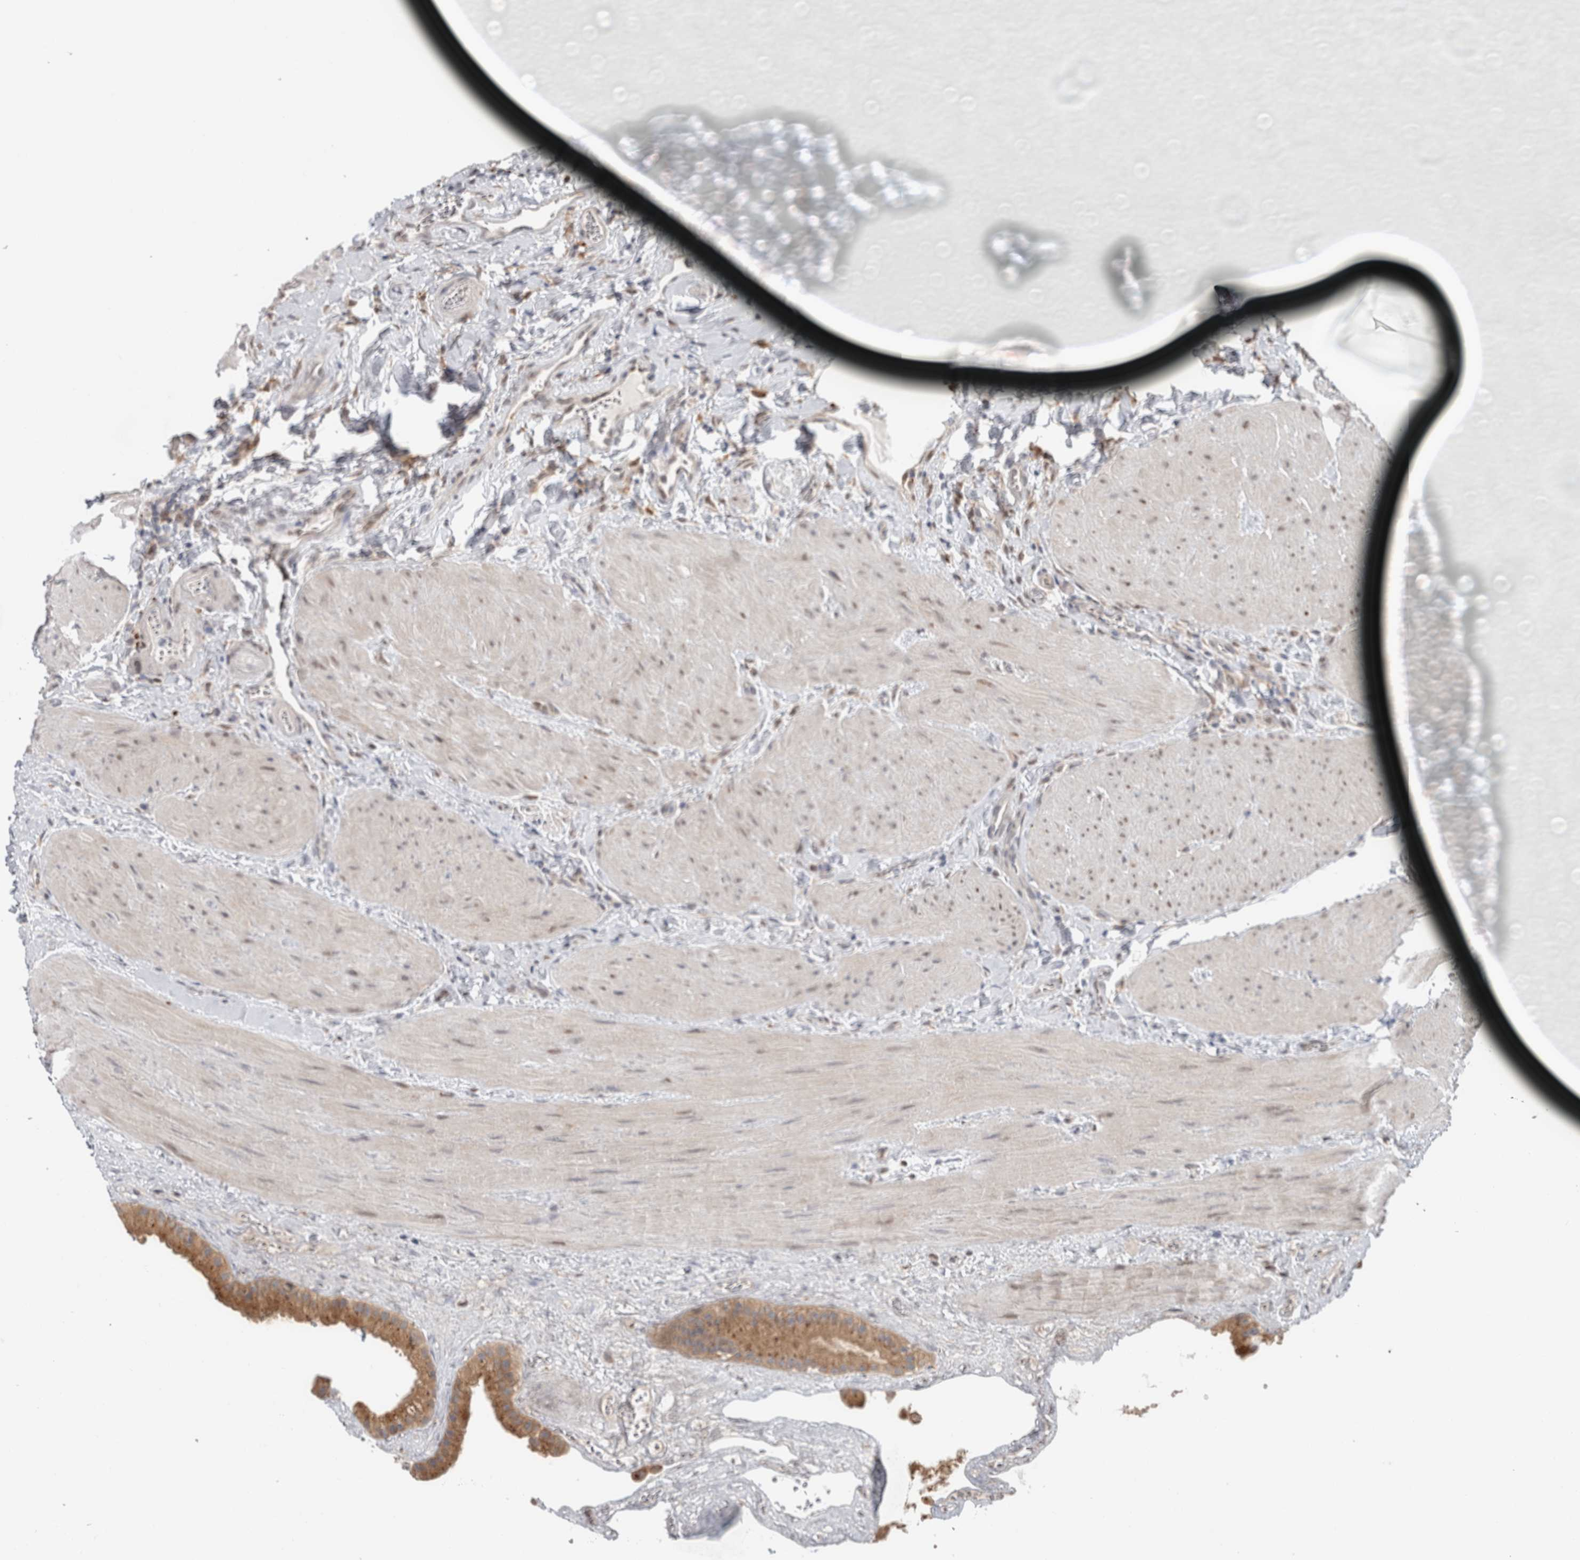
{"staining": {"intensity": "moderate", "quantity": ">75%", "location": "cytoplasmic/membranous"}, "tissue": "gallbladder", "cell_type": "Glandular cells", "image_type": "normal", "snomed": [{"axis": "morphology", "description": "Normal tissue, NOS"}, {"axis": "topography", "description": "Gallbladder"}], "caption": "Immunohistochemistry (IHC) (DAB) staining of unremarkable gallbladder demonstrates moderate cytoplasmic/membranous protein expression in about >75% of glandular cells.", "gene": "NAB2", "patient": {"sex": "male", "age": 55}}